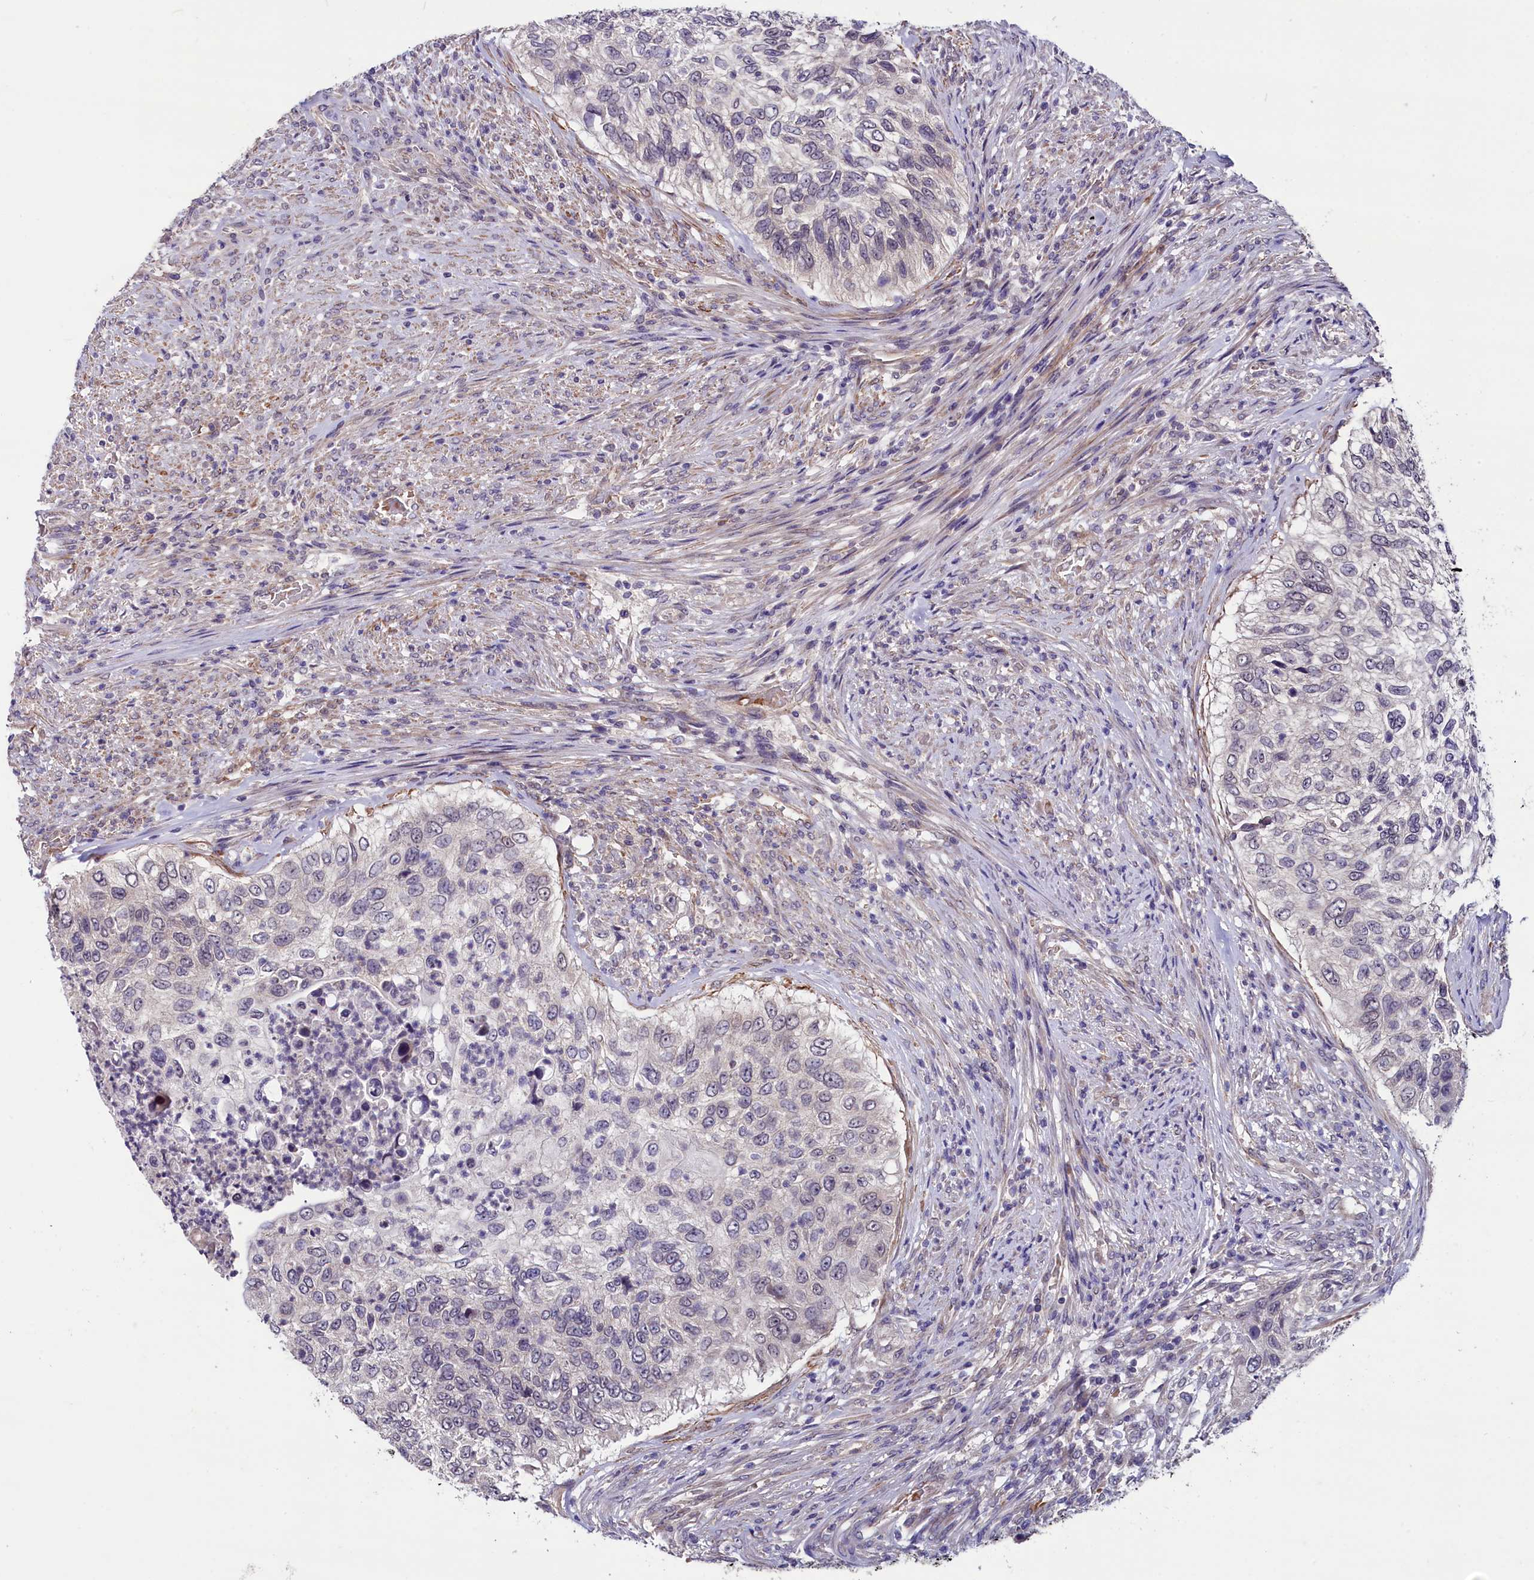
{"staining": {"intensity": "negative", "quantity": "none", "location": "none"}, "tissue": "urothelial cancer", "cell_type": "Tumor cells", "image_type": "cancer", "snomed": [{"axis": "morphology", "description": "Urothelial carcinoma, High grade"}, {"axis": "topography", "description": "Urinary bladder"}], "caption": "High-grade urothelial carcinoma stained for a protein using immunohistochemistry (IHC) exhibits no positivity tumor cells.", "gene": "SLC39A6", "patient": {"sex": "female", "age": 60}}